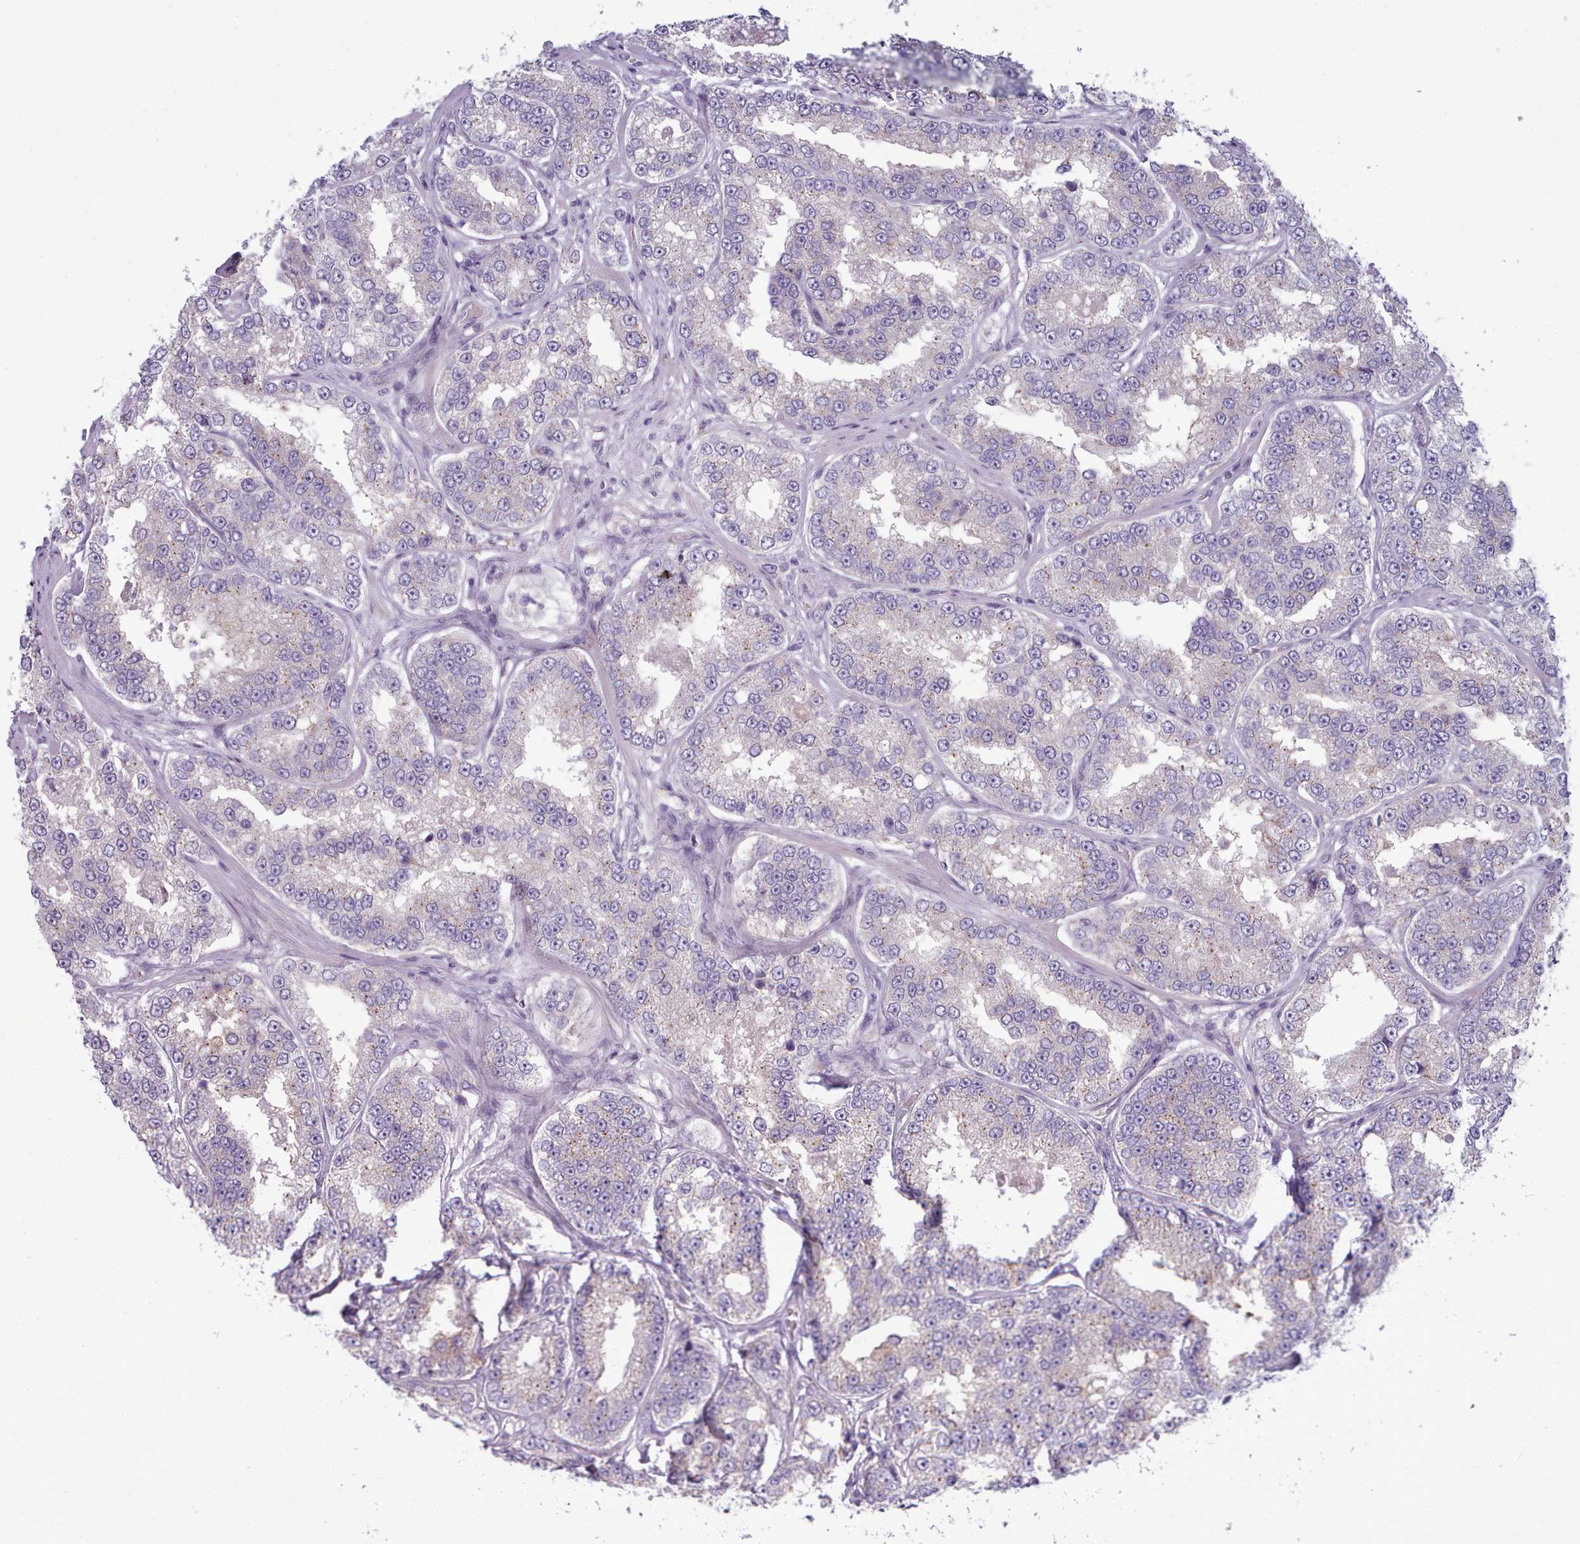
{"staining": {"intensity": "negative", "quantity": "none", "location": "none"}, "tissue": "prostate cancer", "cell_type": "Tumor cells", "image_type": "cancer", "snomed": [{"axis": "morphology", "description": "Normal tissue, NOS"}, {"axis": "morphology", "description": "Adenocarcinoma, High grade"}, {"axis": "topography", "description": "Prostate"}], "caption": "Tumor cells show no significant protein expression in prostate cancer. Nuclei are stained in blue.", "gene": "MYRFL", "patient": {"sex": "male", "age": 83}}